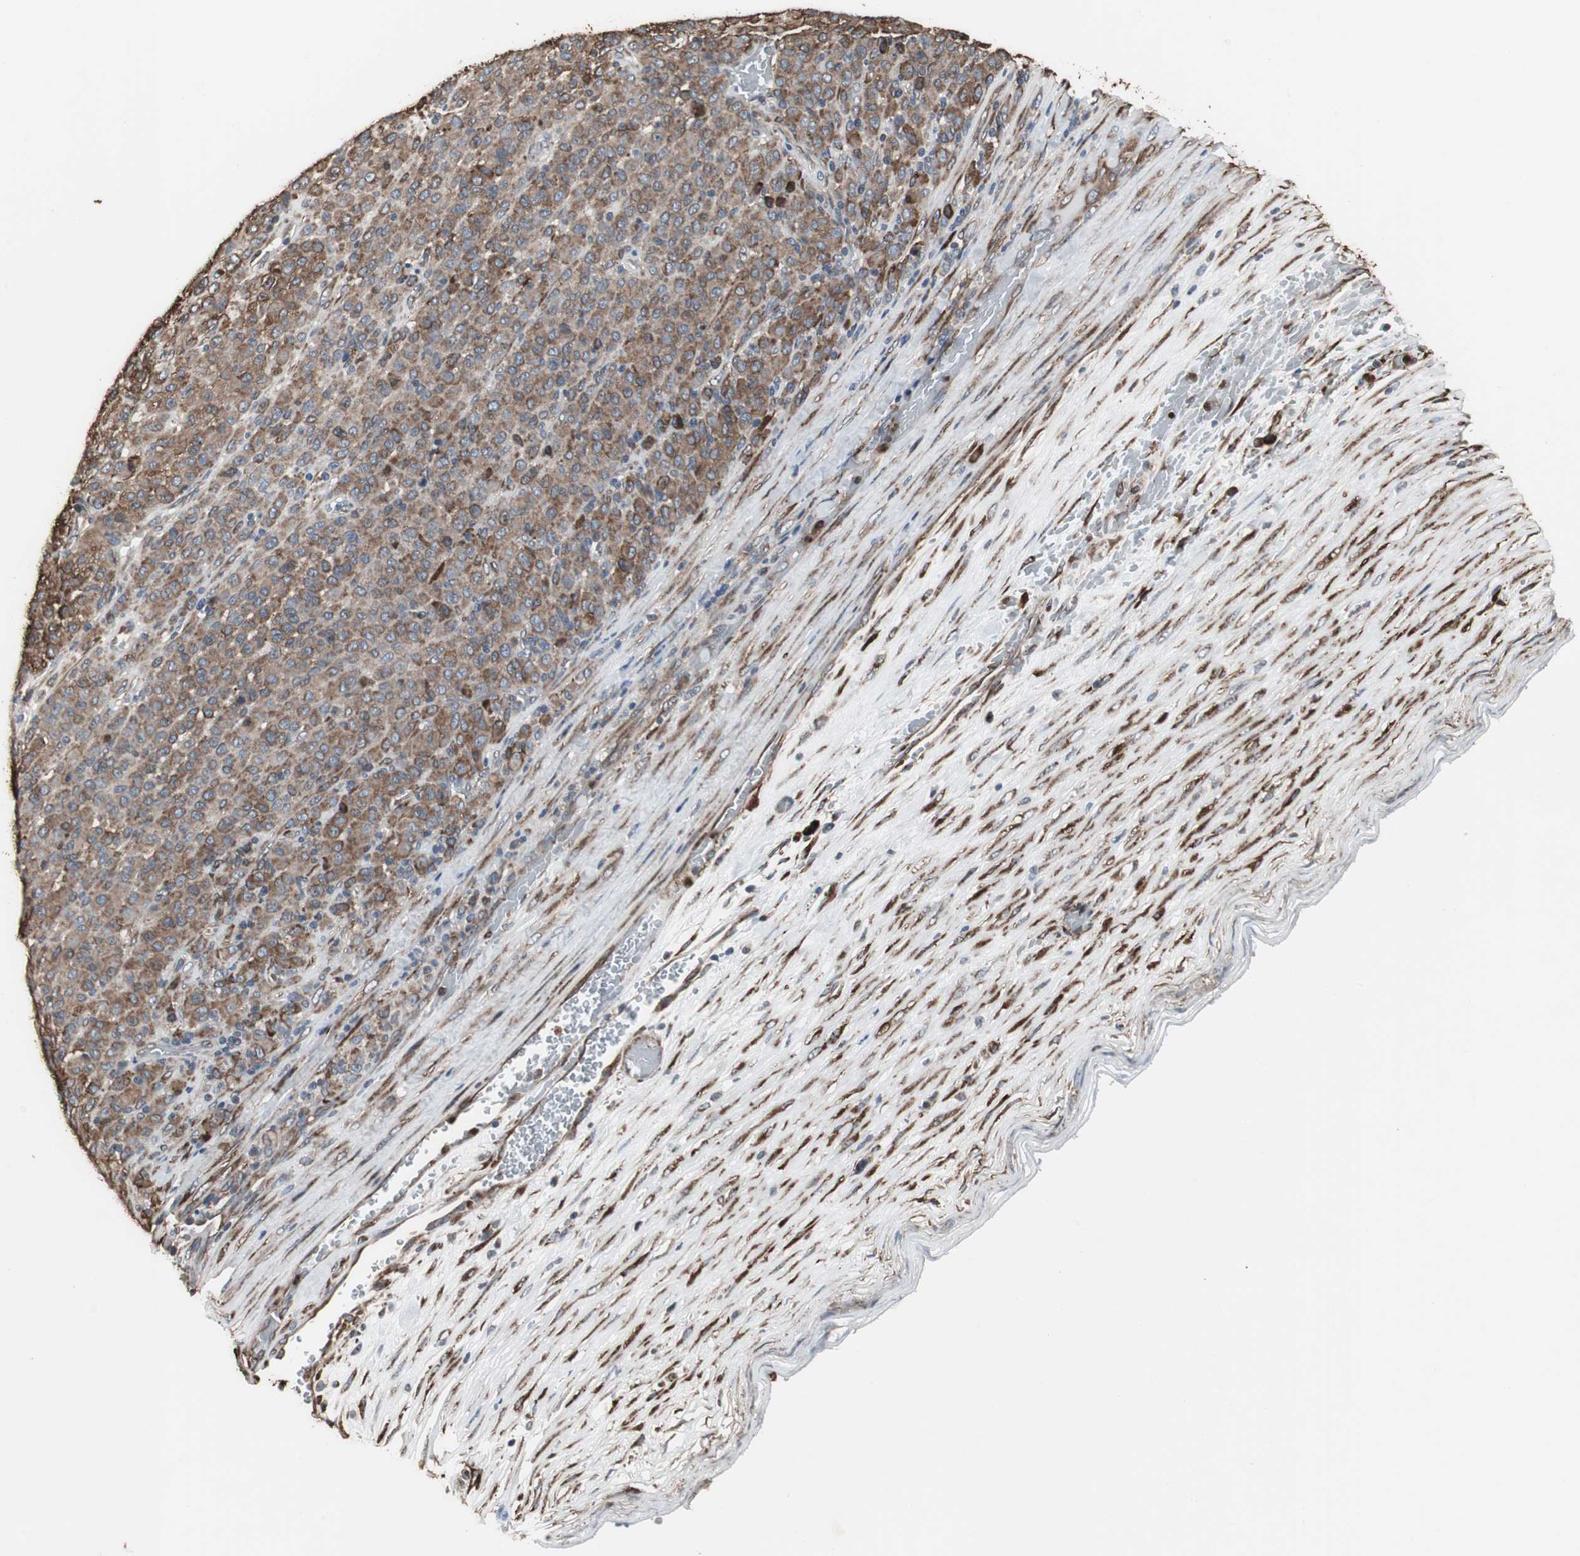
{"staining": {"intensity": "moderate", "quantity": ">75%", "location": "cytoplasmic/membranous"}, "tissue": "melanoma", "cell_type": "Tumor cells", "image_type": "cancer", "snomed": [{"axis": "morphology", "description": "Malignant melanoma, Metastatic site"}, {"axis": "topography", "description": "Pancreas"}], "caption": "Melanoma stained with IHC shows moderate cytoplasmic/membranous expression in approximately >75% of tumor cells.", "gene": "CALU", "patient": {"sex": "female", "age": 30}}